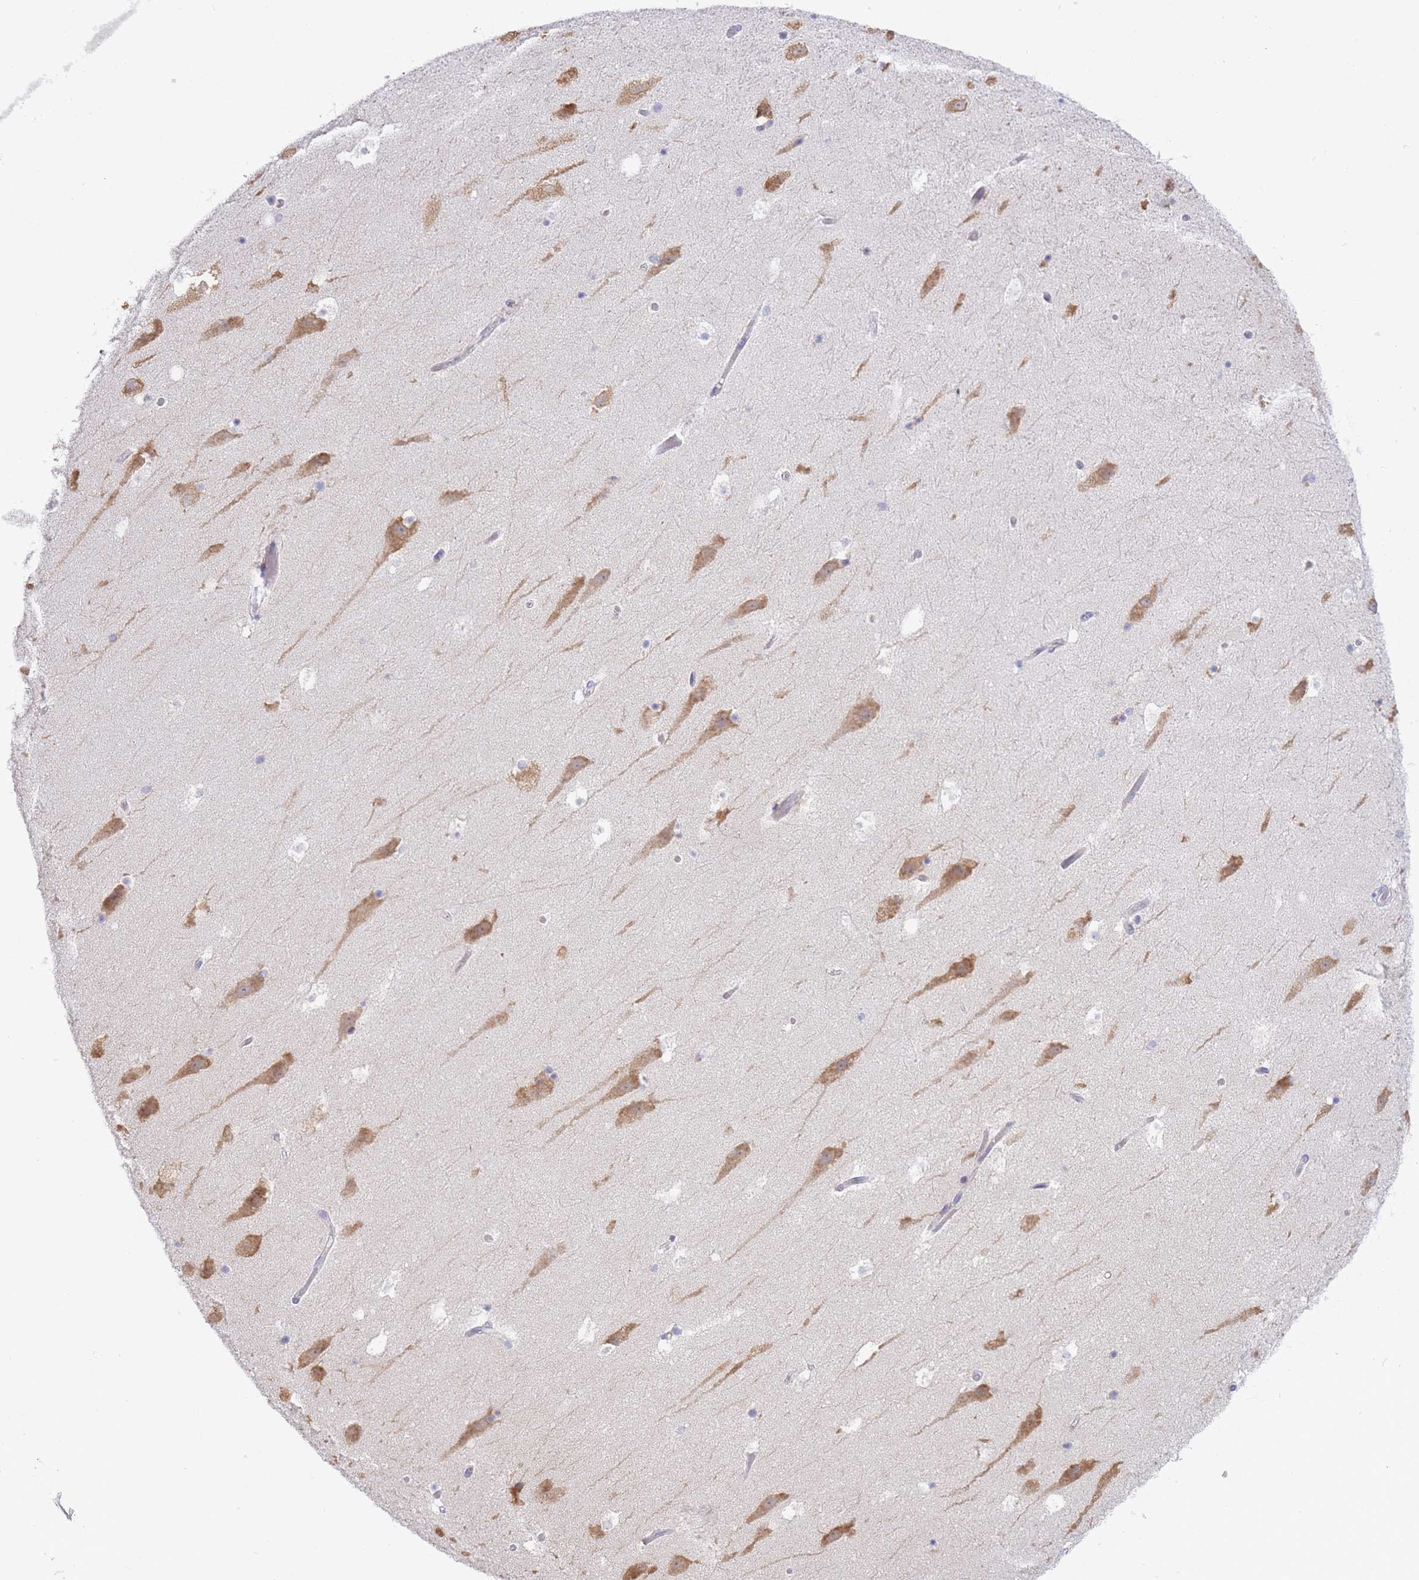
{"staining": {"intensity": "negative", "quantity": "none", "location": "none"}, "tissue": "hippocampus", "cell_type": "Glial cells", "image_type": "normal", "snomed": [{"axis": "morphology", "description": "Normal tissue, NOS"}, {"axis": "topography", "description": "Hippocampus"}], "caption": "This is an immunohistochemistry (IHC) image of normal hippocampus. There is no positivity in glial cells.", "gene": "ZNF510", "patient": {"sex": "female", "age": 52}}